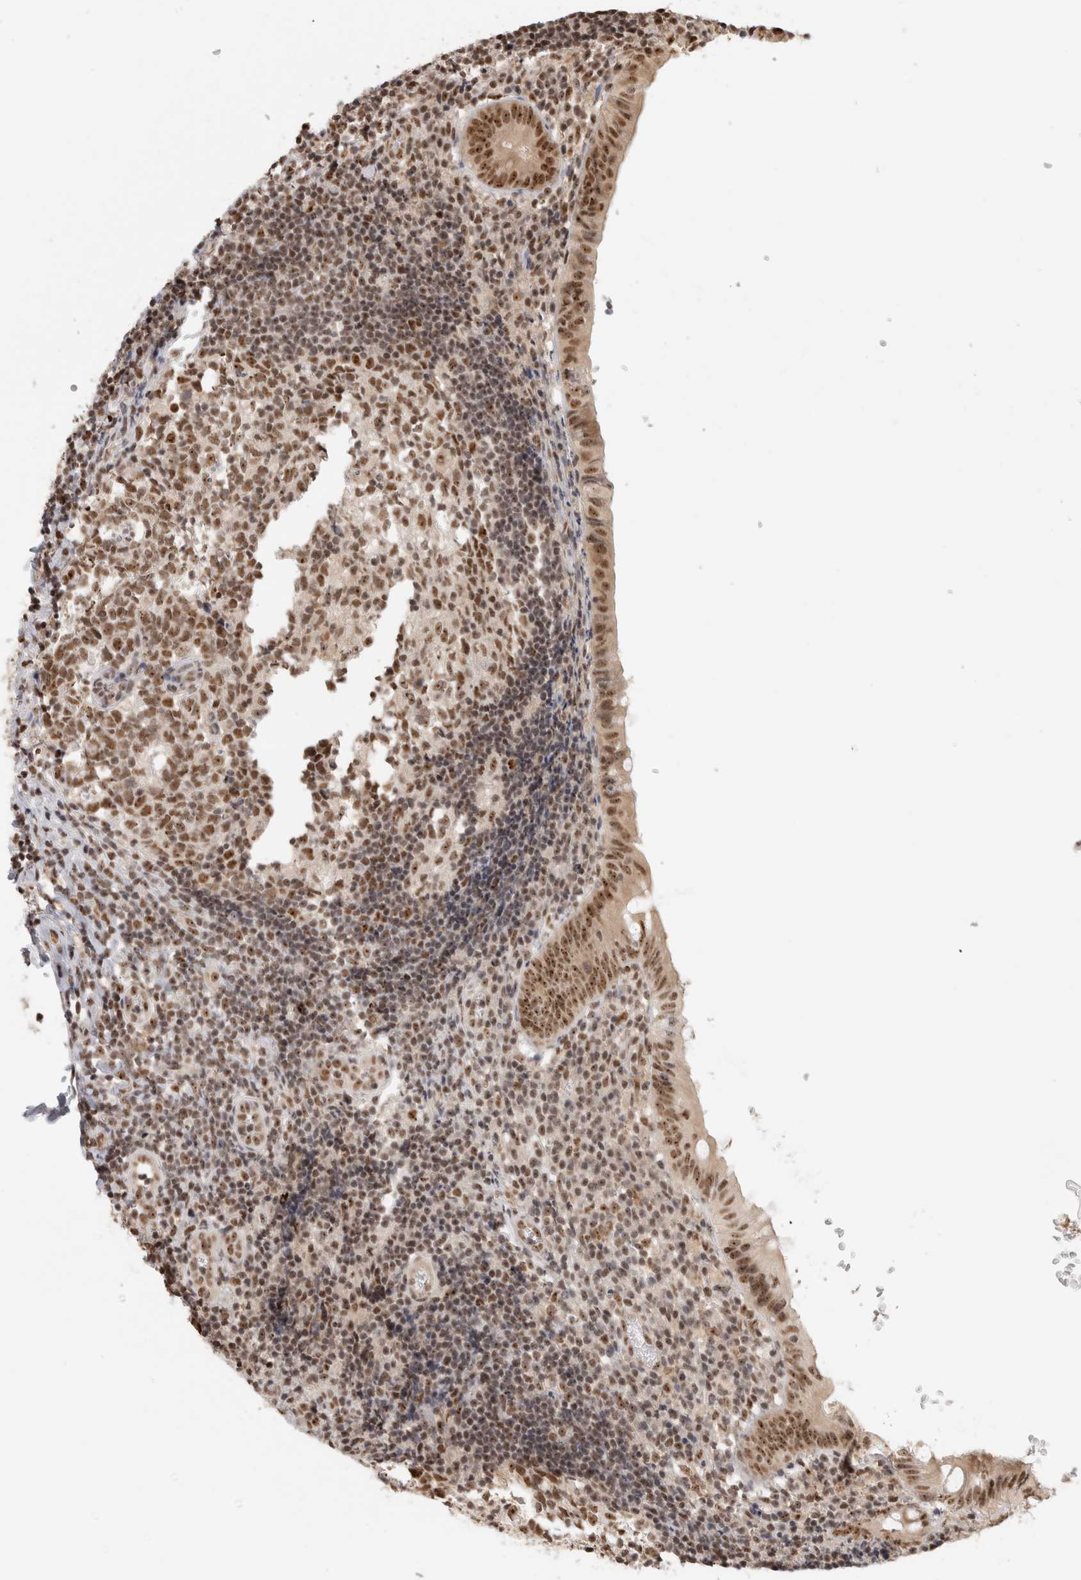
{"staining": {"intensity": "moderate", "quantity": ">75%", "location": "nuclear"}, "tissue": "appendix", "cell_type": "Glandular cells", "image_type": "normal", "snomed": [{"axis": "morphology", "description": "Normal tissue, NOS"}, {"axis": "topography", "description": "Appendix"}], "caption": "A histopathology image of human appendix stained for a protein displays moderate nuclear brown staining in glandular cells. Nuclei are stained in blue.", "gene": "EBNA1BP2", "patient": {"sex": "male", "age": 8}}